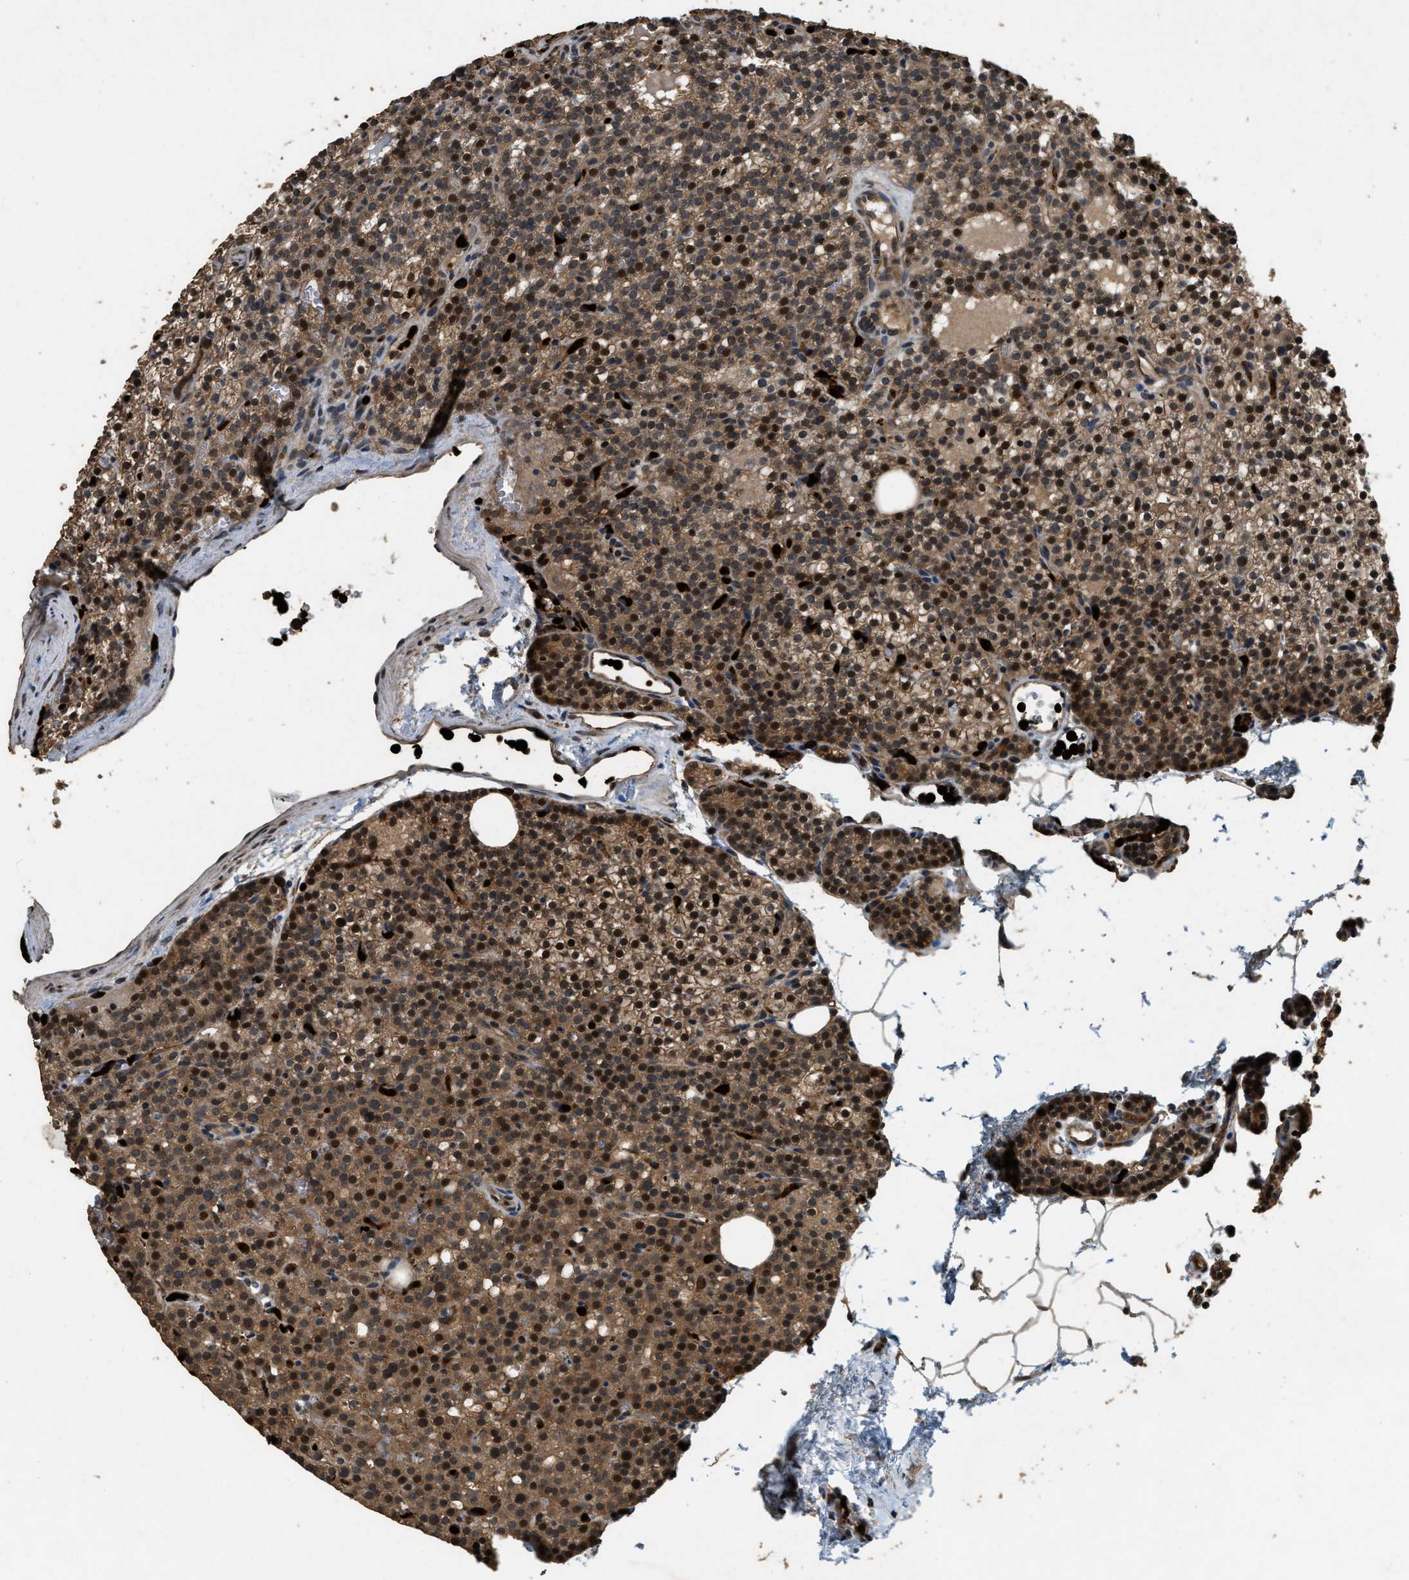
{"staining": {"intensity": "strong", "quantity": ">75%", "location": "cytoplasmic/membranous,nuclear"}, "tissue": "parathyroid gland", "cell_type": "Glandular cells", "image_type": "normal", "snomed": [{"axis": "morphology", "description": "Normal tissue, NOS"}, {"axis": "morphology", "description": "Adenoma, NOS"}, {"axis": "topography", "description": "Parathyroid gland"}], "caption": "Glandular cells exhibit high levels of strong cytoplasmic/membranous,nuclear positivity in about >75% of cells in benign human parathyroid gland.", "gene": "RNF141", "patient": {"sex": "female", "age": 74}}